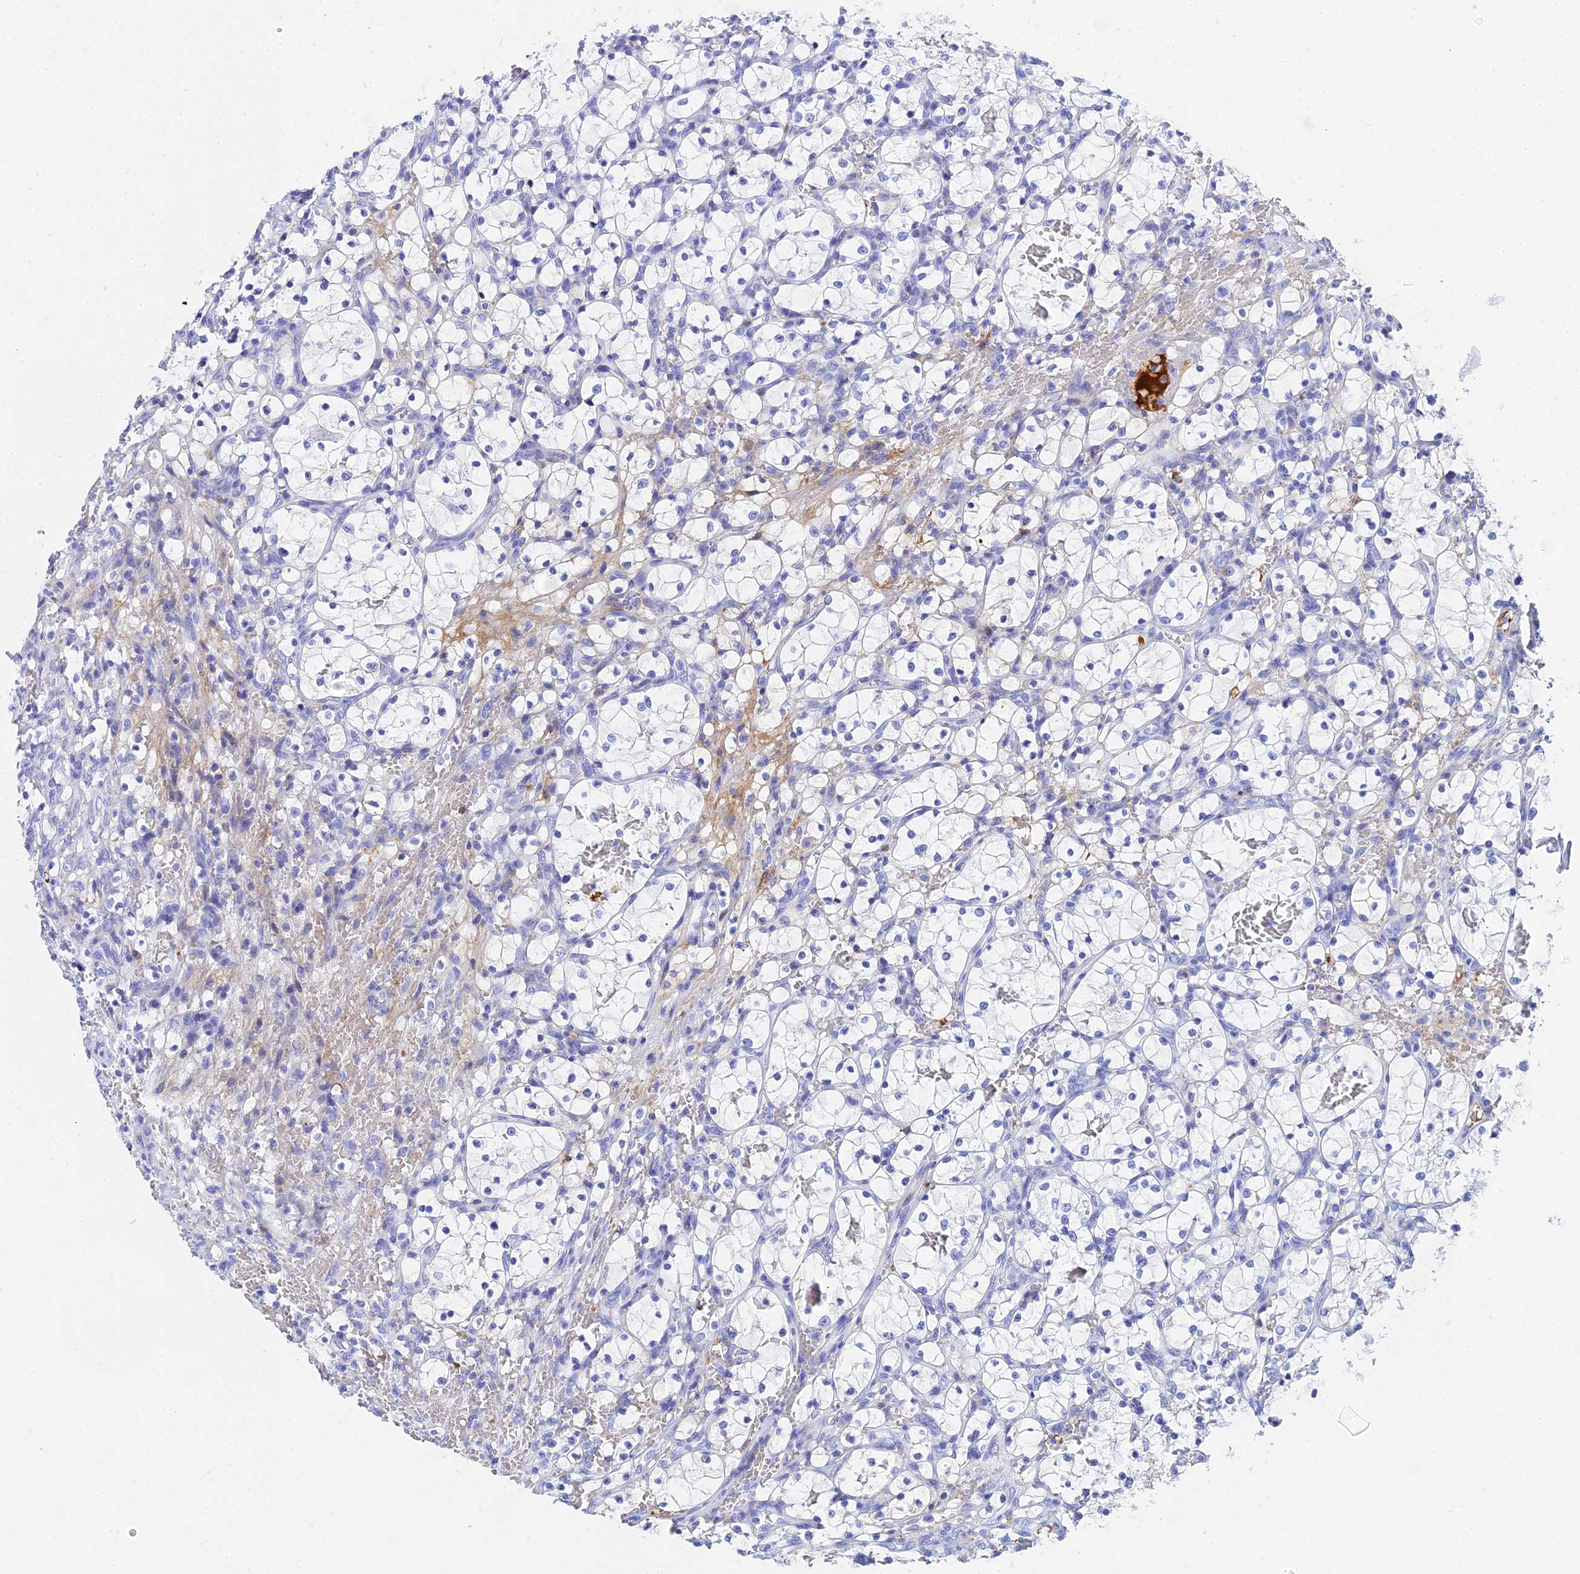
{"staining": {"intensity": "negative", "quantity": "none", "location": "none"}, "tissue": "renal cancer", "cell_type": "Tumor cells", "image_type": "cancer", "snomed": [{"axis": "morphology", "description": "Adenocarcinoma, NOS"}, {"axis": "topography", "description": "Kidney"}], "caption": "Renal cancer was stained to show a protein in brown. There is no significant staining in tumor cells.", "gene": "CELA3A", "patient": {"sex": "female", "age": 69}}